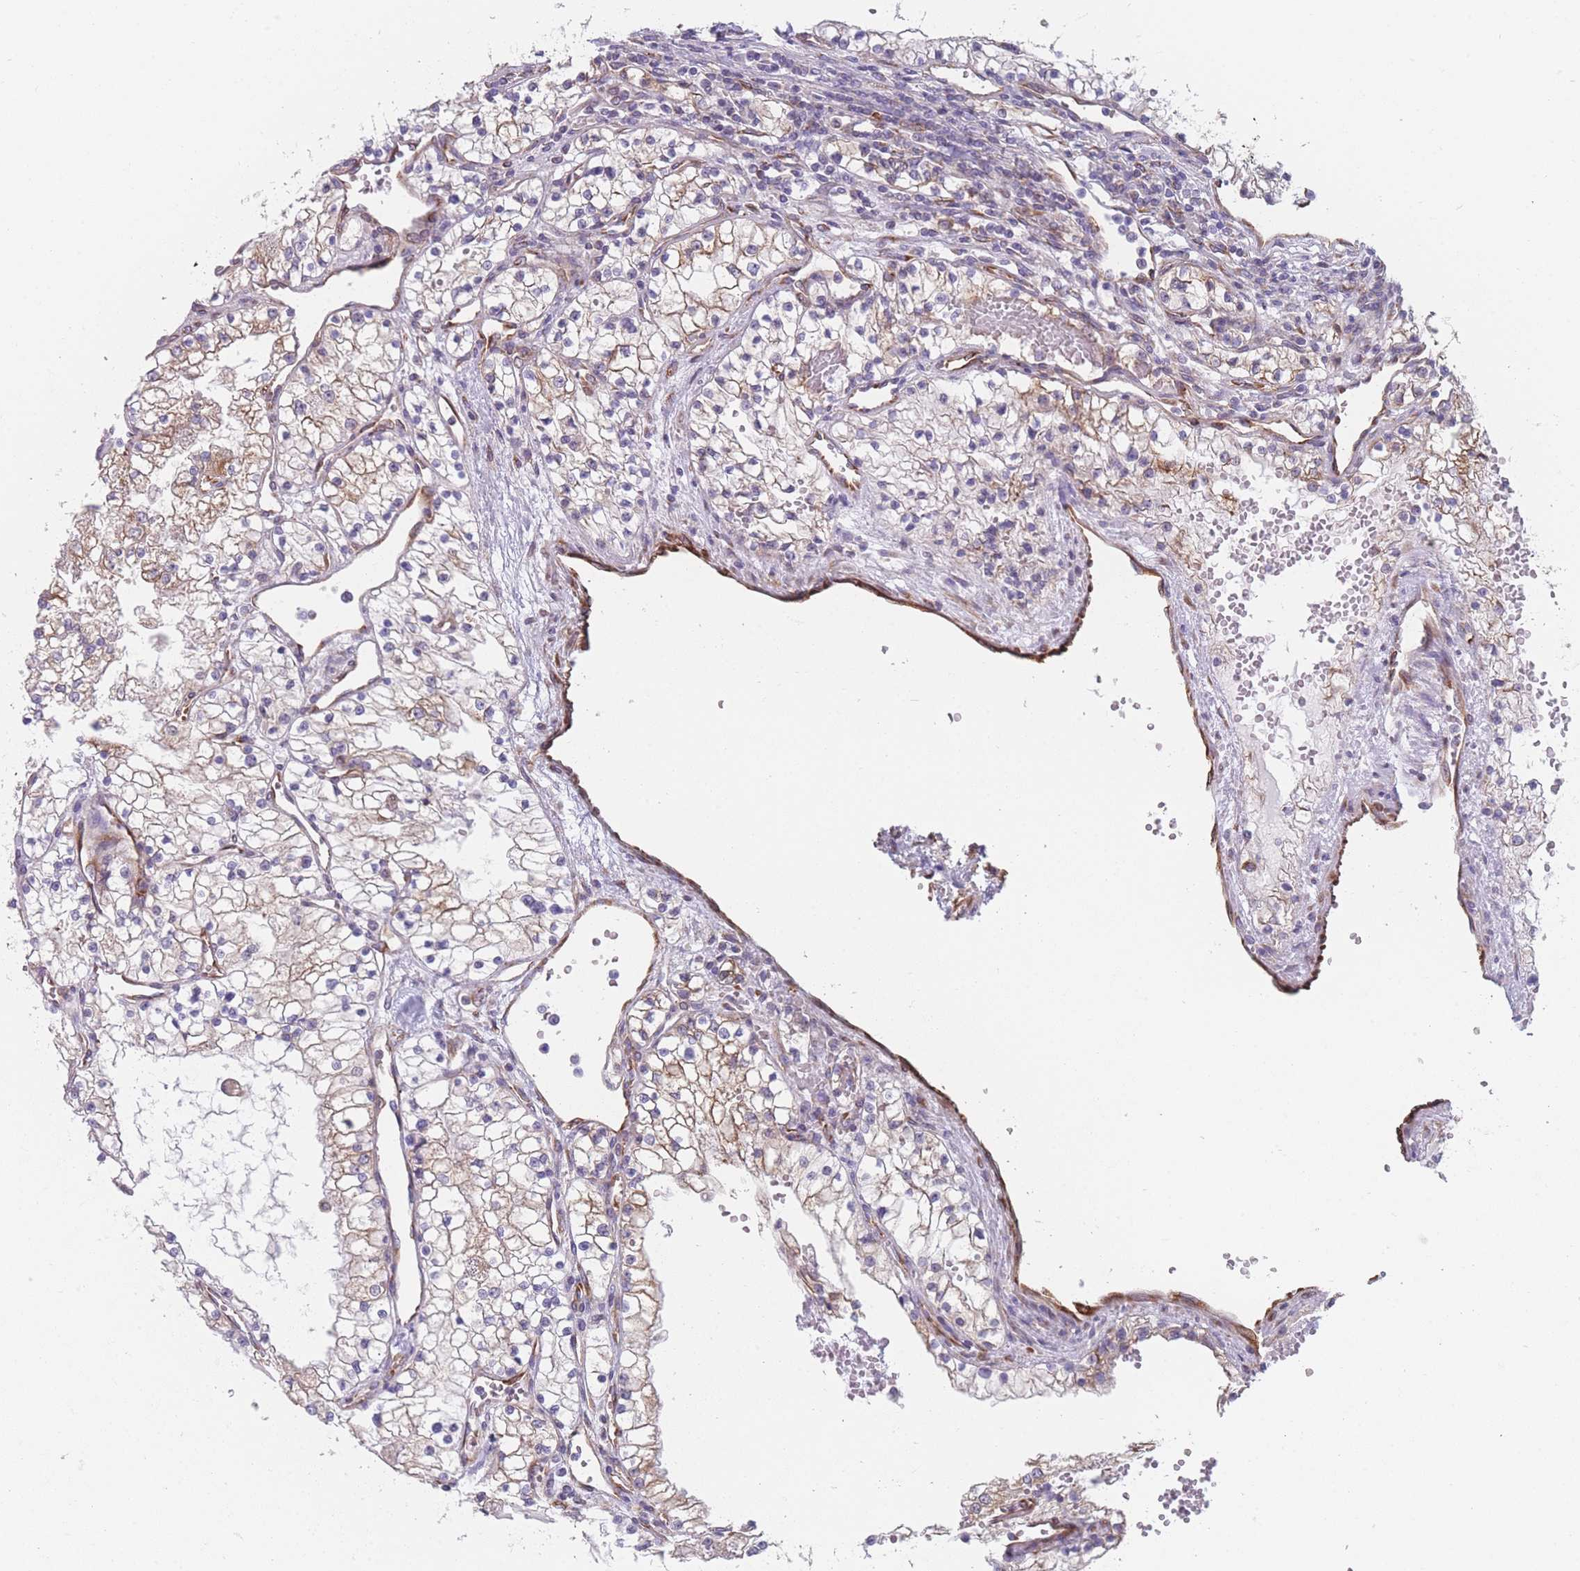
{"staining": {"intensity": "weak", "quantity": ">75%", "location": "cytoplasmic/membranous"}, "tissue": "renal cancer", "cell_type": "Tumor cells", "image_type": "cancer", "snomed": [{"axis": "morphology", "description": "Normal tissue, NOS"}, {"axis": "morphology", "description": "Adenocarcinoma, NOS"}, {"axis": "topography", "description": "Kidney"}], "caption": "Renal adenocarcinoma stained with immunohistochemistry shows weak cytoplasmic/membranous expression in approximately >75% of tumor cells. (brown staining indicates protein expression, while blue staining denotes nuclei).", "gene": "AK9", "patient": {"sex": "male", "age": 68}}